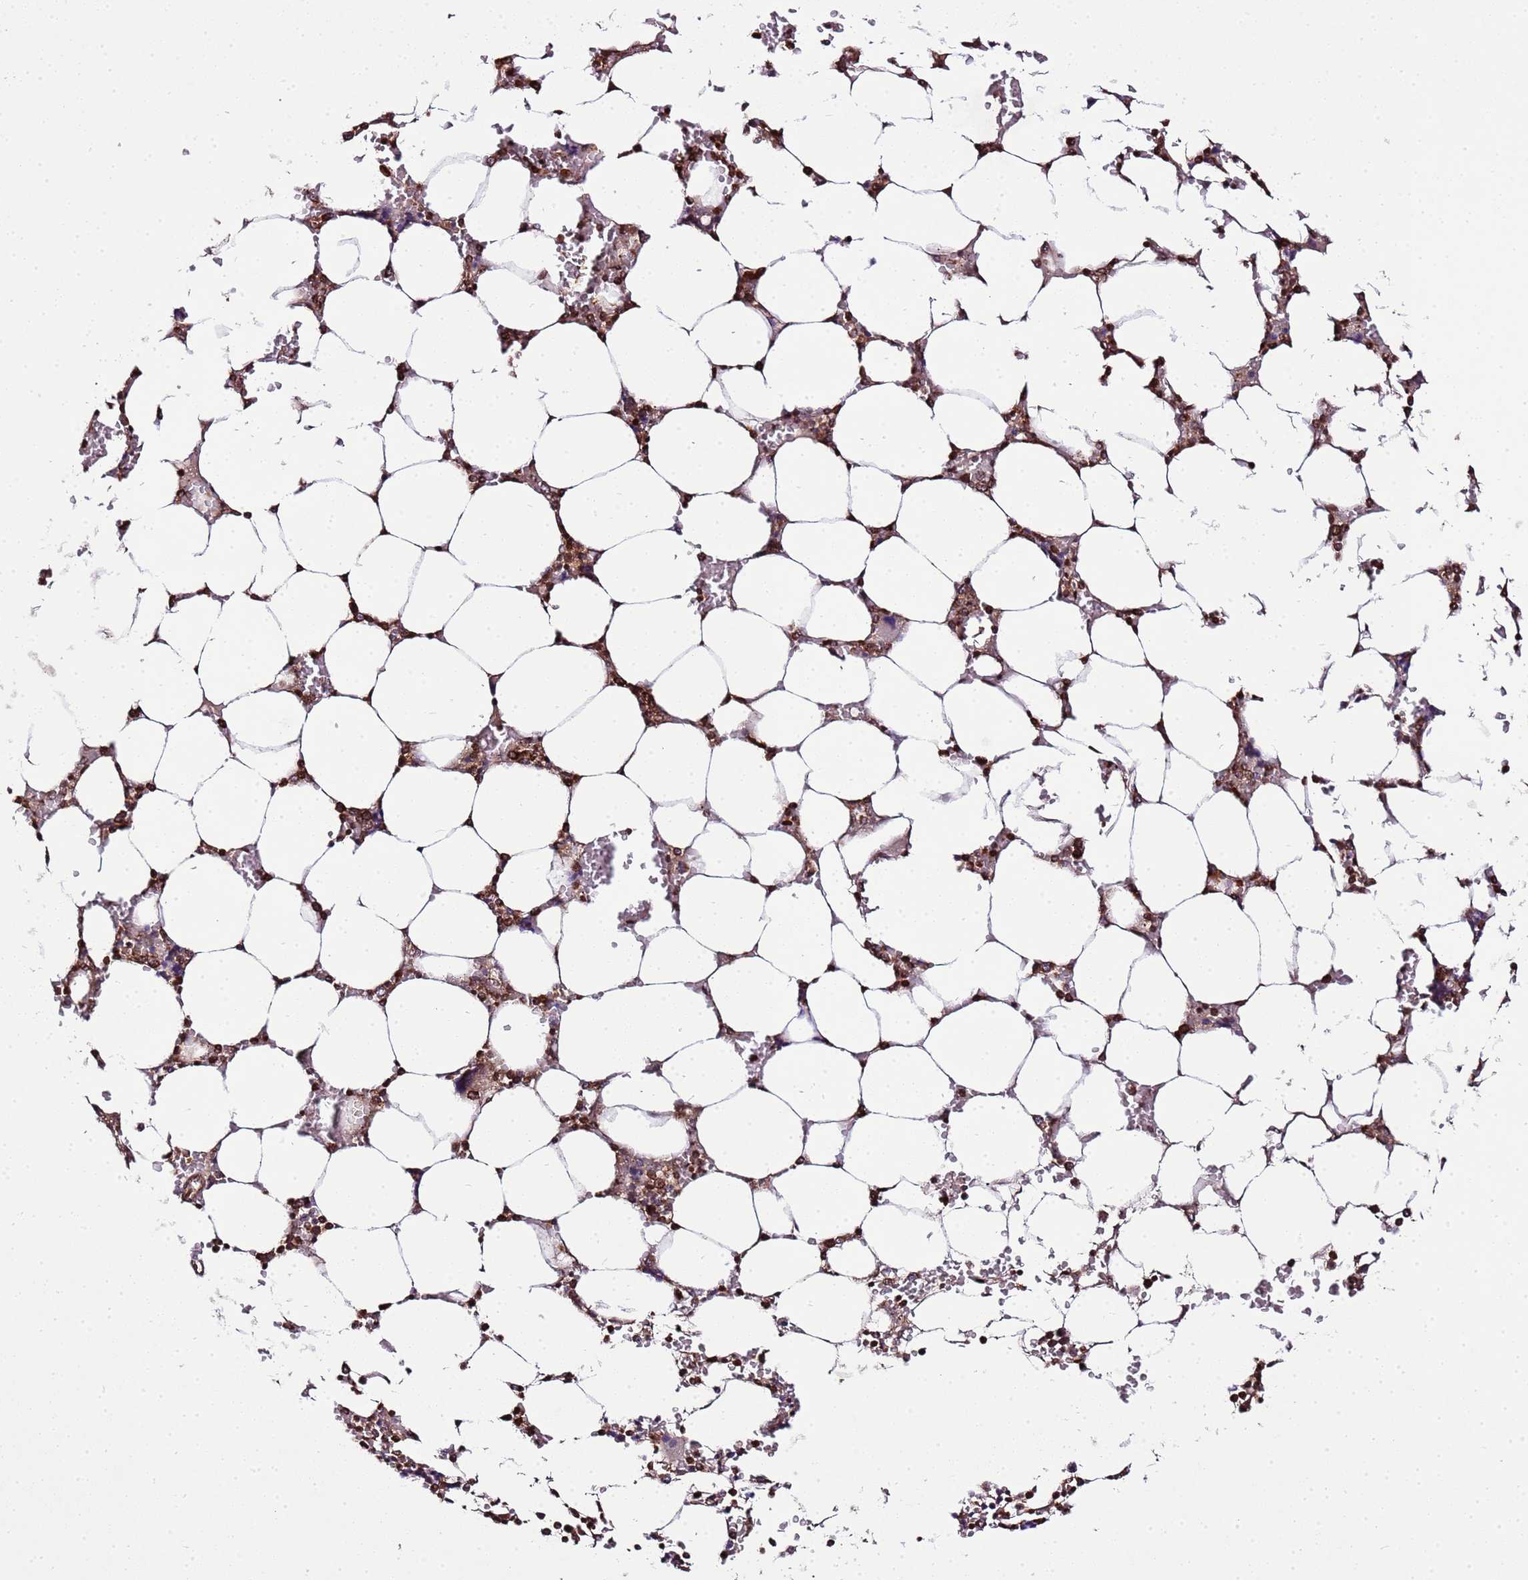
{"staining": {"intensity": "strong", "quantity": "25%-75%", "location": "nuclear"}, "tissue": "bone marrow", "cell_type": "Hematopoietic cells", "image_type": "normal", "snomed": [{"axis": "morphology", "description": "Normal tissue, NOS"}, {"axis": "topography", "description": "Bone marrow"}], "caption": "Bone marrow stained for a protein exhibits strong nuclear positivity in hematopoietic cells.", "gene": "PEX14", "patient": {"sex": "male", "age": 64}}